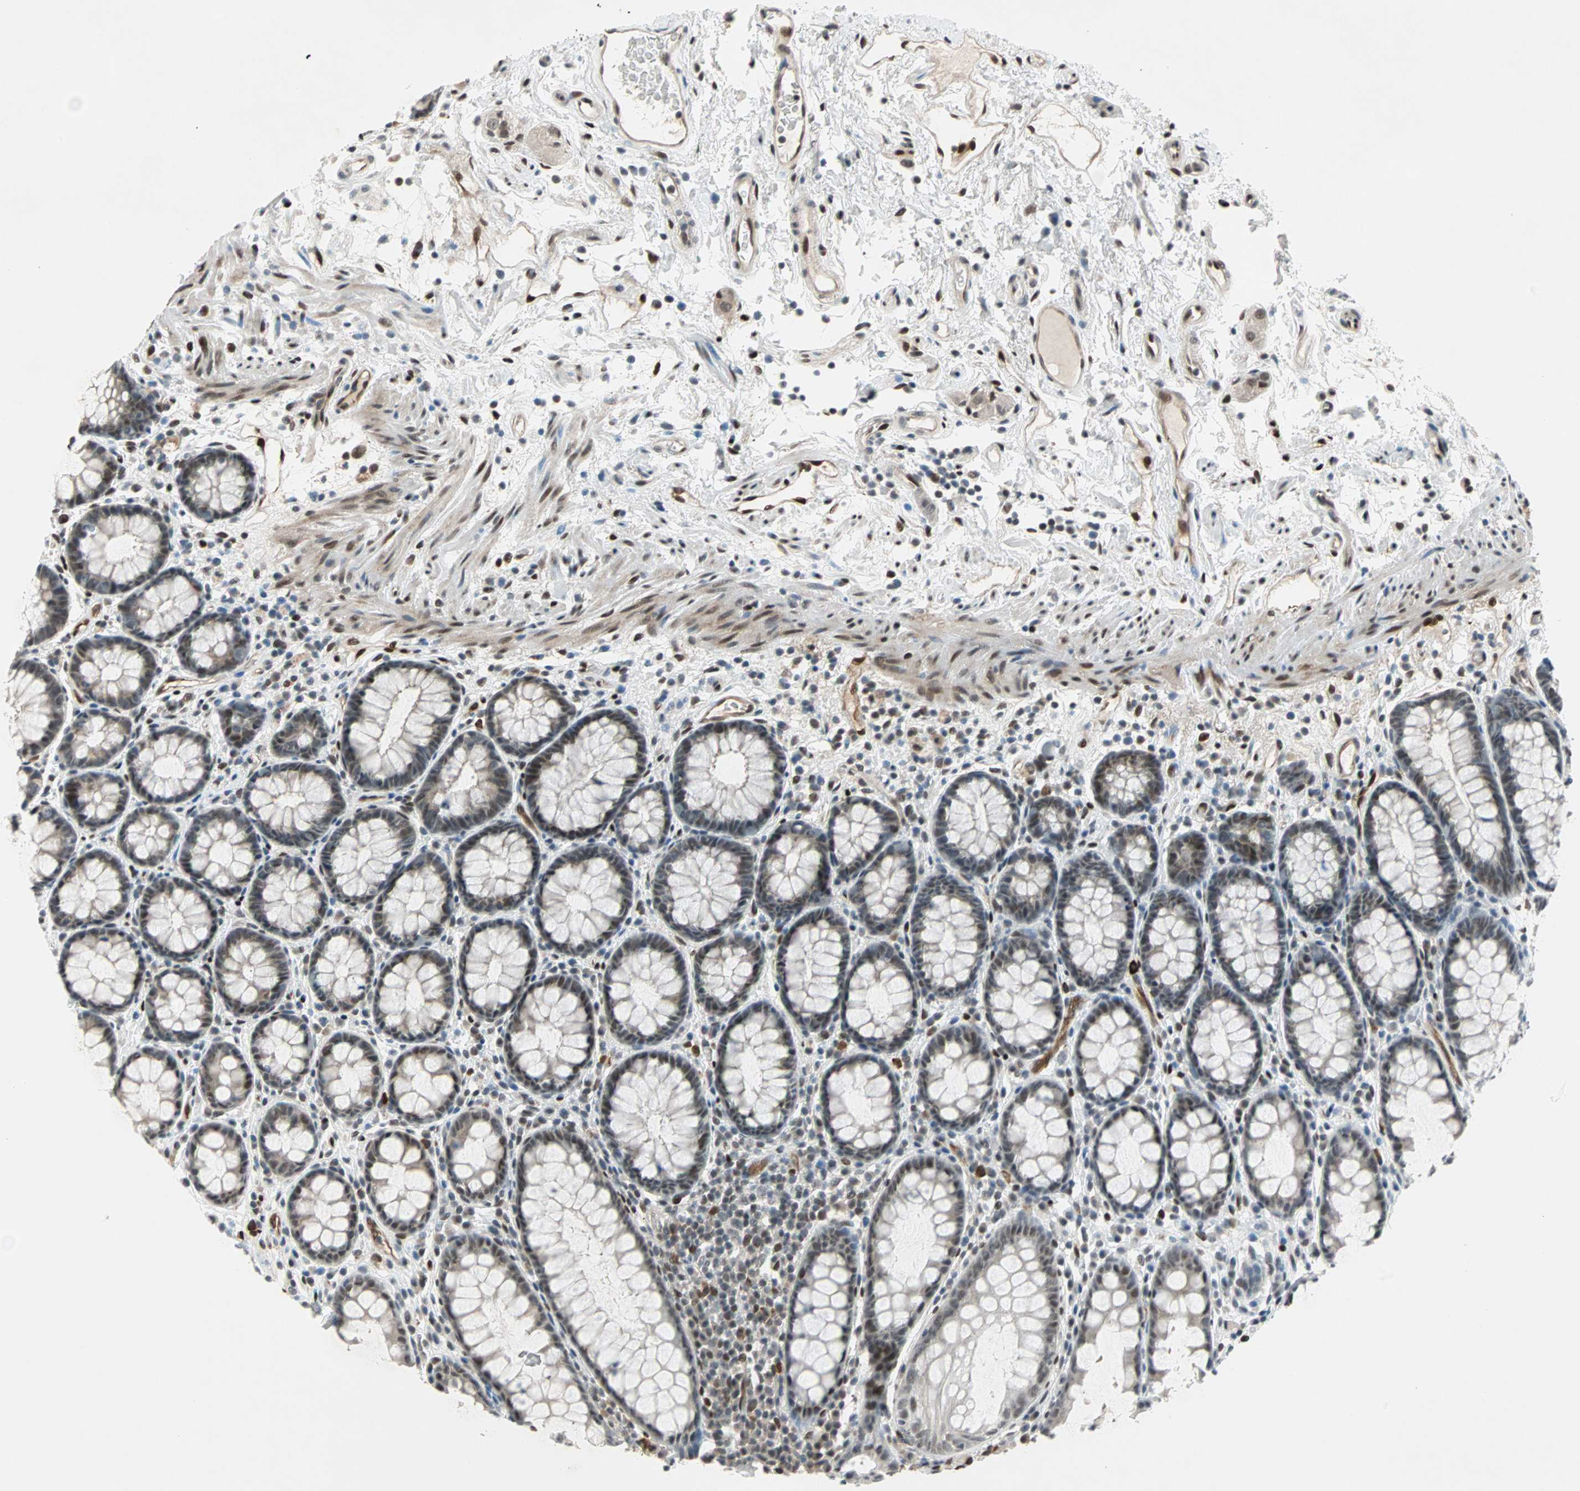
{"staining": {"intensity": "weak", "quantity": "25%-75%", "location": "nuclear"}, "tissue": "rectum", "cell_type": "Glandular cells", "image_type": "normal", "snomed": [{"axis": "morphology", "description": "Normal tissue, NOS"}, {"axis": "topography", "description": "Rectum"}], "caption": "Immunohistochemical staining of normal rectum exhibits weak nuclear protein positivity in approximately 25%-75% of glandular cells.", "gene": "WWTR1", "patient": {"sex": "male", "age": 92}}